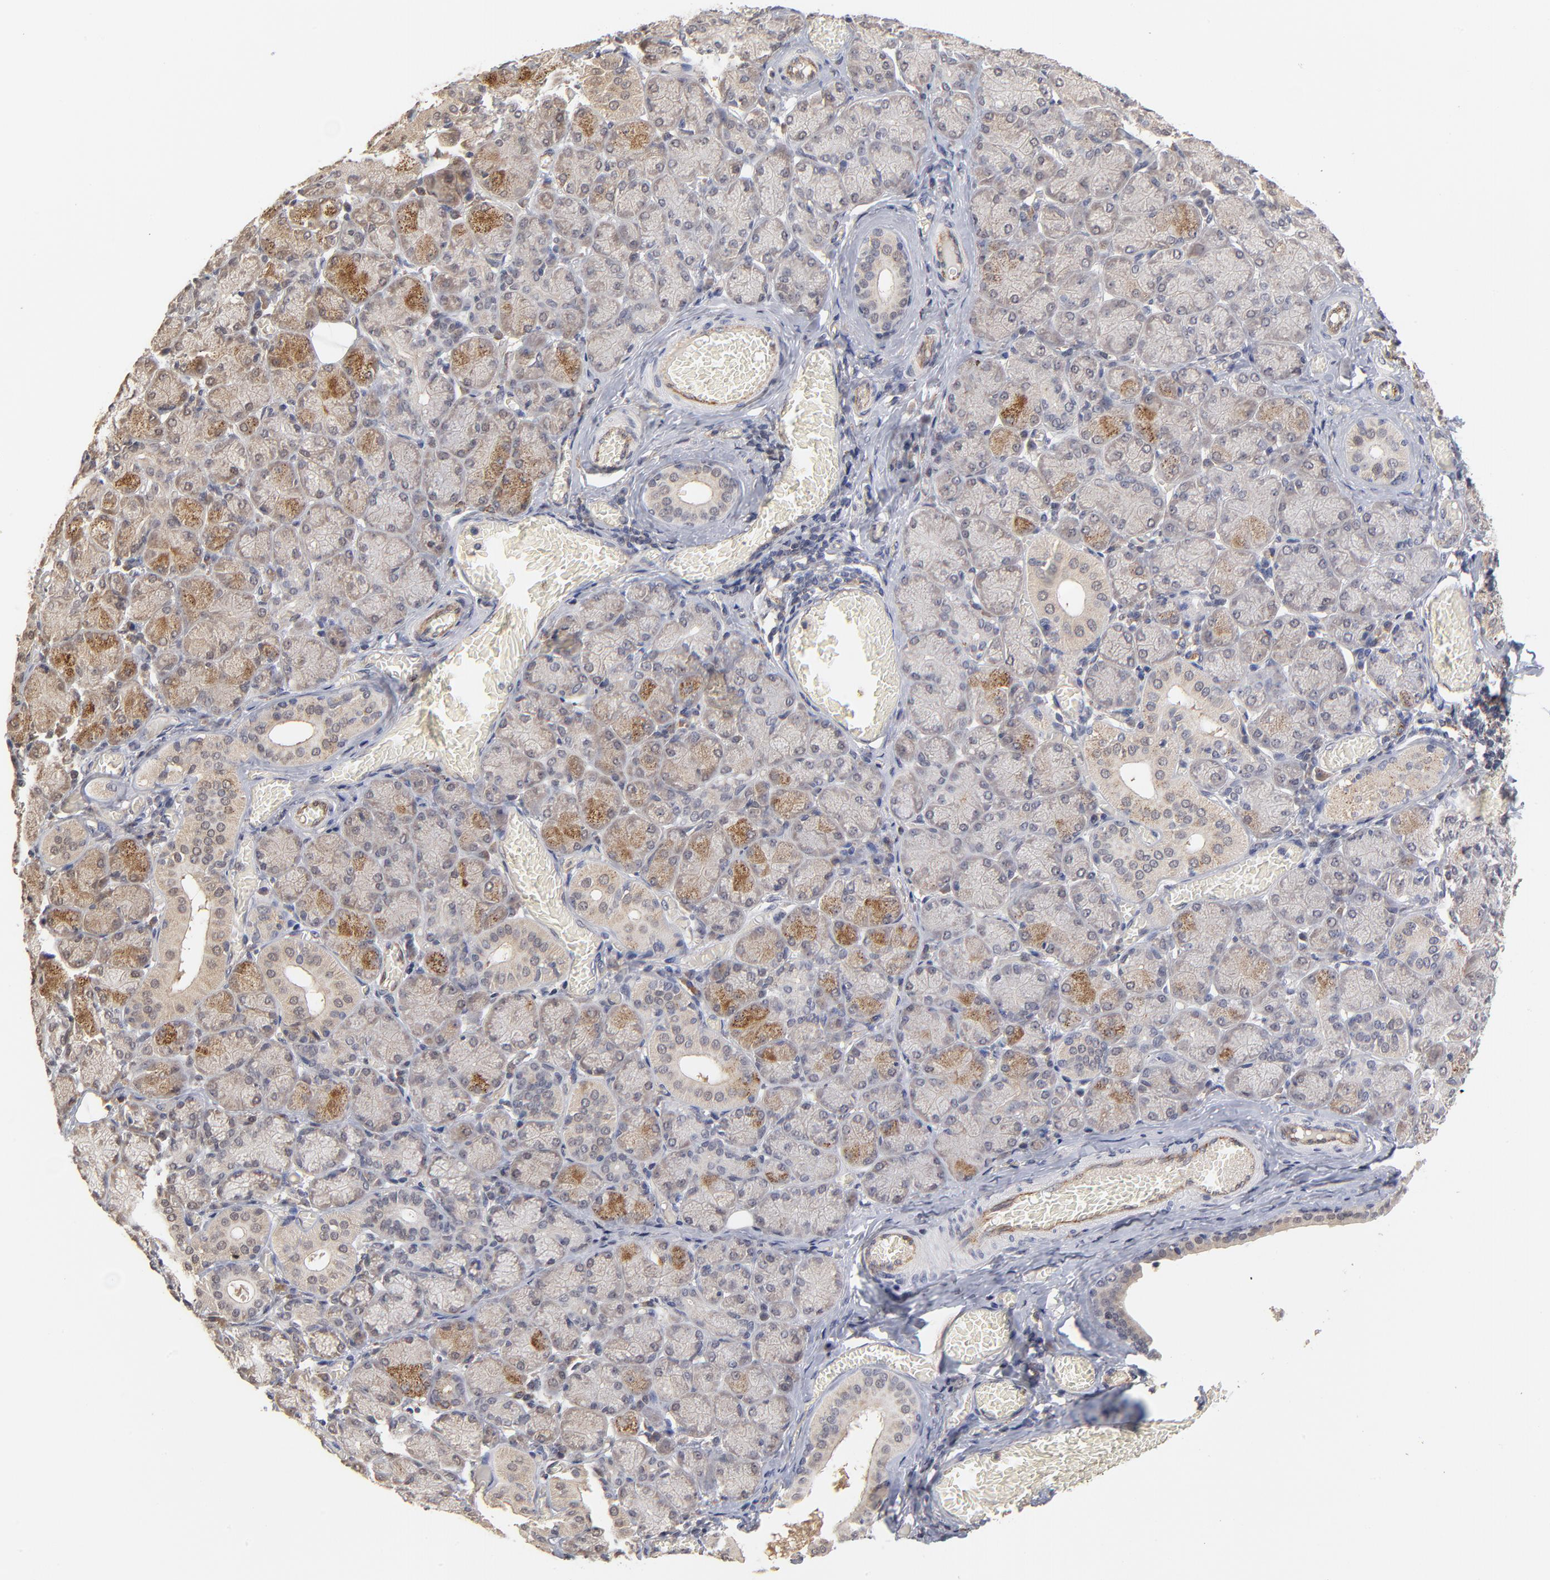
{"staining": {"intensity": "moderate", "quantity": "25%-75%", "location": "cytoplasmic/membranous"}, "tissue": "salivary gland", "cell_type": "Glandular cells", "image_type": "normal", "snomed": [{"axis": "morphology", "description": "Normal tissue, NOS"}, {"axis": "topography", "description": "Salivary gland"}], "caption": "Benign salivary gland demonstrates moderate cytoplasmic/membranous positivity in about 25%-75% of glandular cells, visualized by immunohistochemistry.", "gene": "ASB8", "patient": {"sex": "female", "age": 24}}